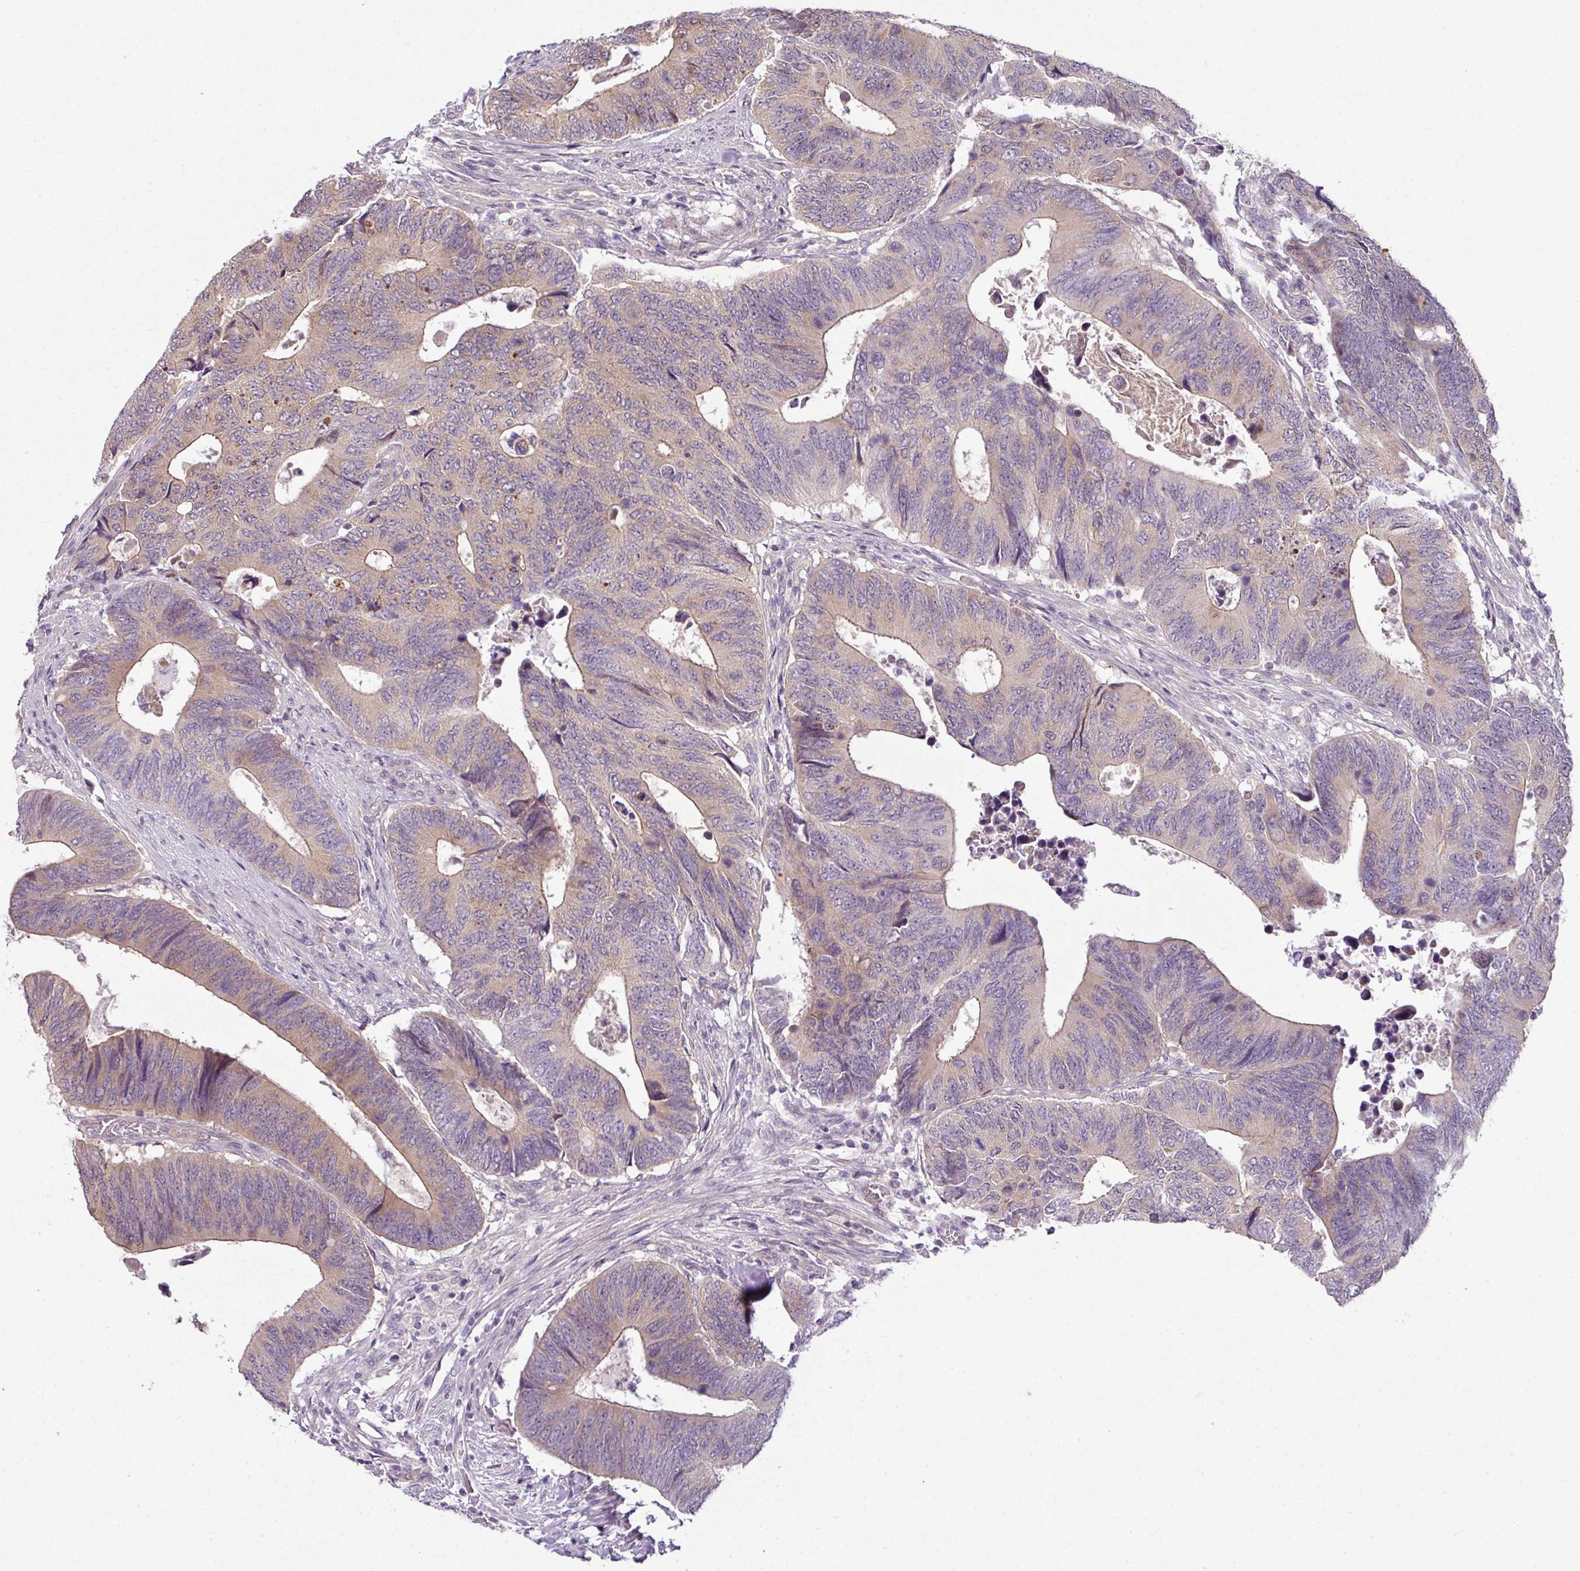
{"staining": {"intensity": "weak", "quantity": ">75%", "location": "cytoplasmic/membranous"}, "tissue": "colorectal cancer", "cell_type": "Tumor cells", "image_type": "cancer", "snomed": [{"axis": "morphology", "description": "Adenocarcinoma, NOS"}, {"axis": "topography", "description": "Colon"}], "caption": "Colorectal adenocarcinoma tissue displays weak cytoplasmic/membranous positivity in about >75% of tumor cells, visualized by immunohistochemistry.", "gene": "DERPC", "patient": {"sex": "male", "age": 87}}